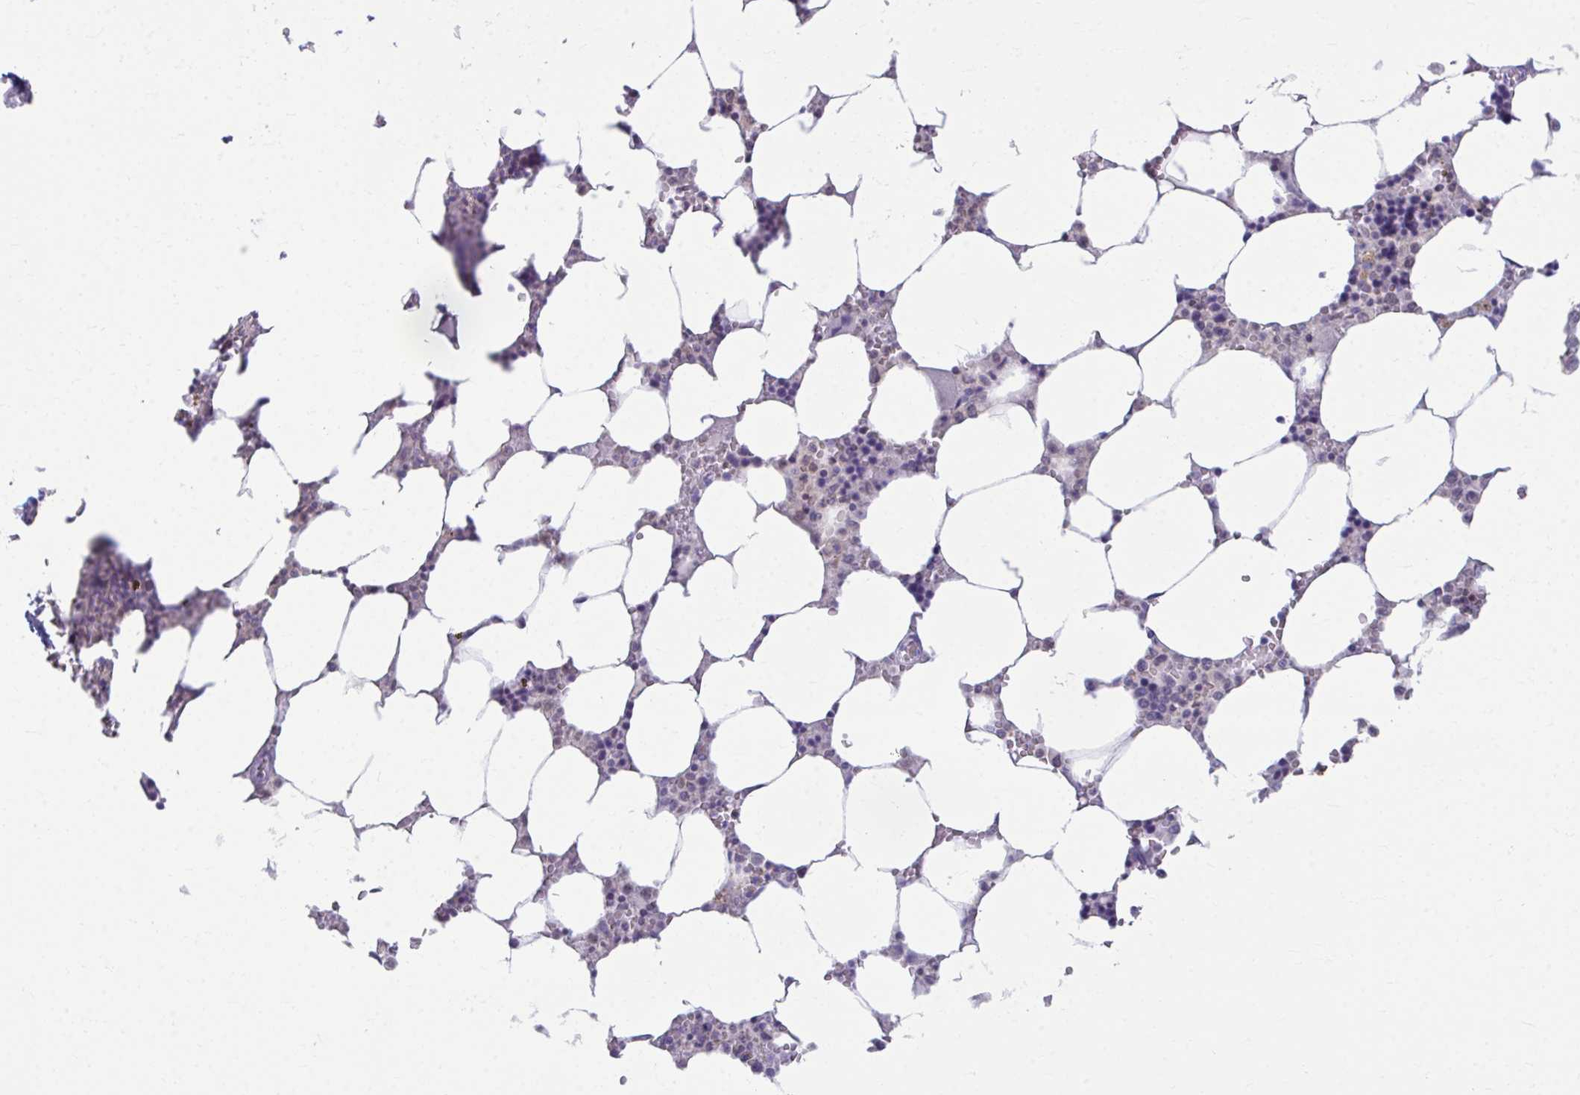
{"staining": {"intensity": "negative", "quantity": "none", "location": "none"}, "tissue": "bone marrow", "cell_type": "Hematopoietic cells", "image_type": "normal", "snomed": [{"axis": "morphology", "description": "Normal tissue, NOS"}, {"axis": "topography", "description": "Bone marrow"}], "caption": "This is an IHC photomicrograph of unremarkable human bone marrow. There is no positivity in hematopoietic cells.", "gene": "OR7A5", "patient": {"sex": "male", "age": 64}}